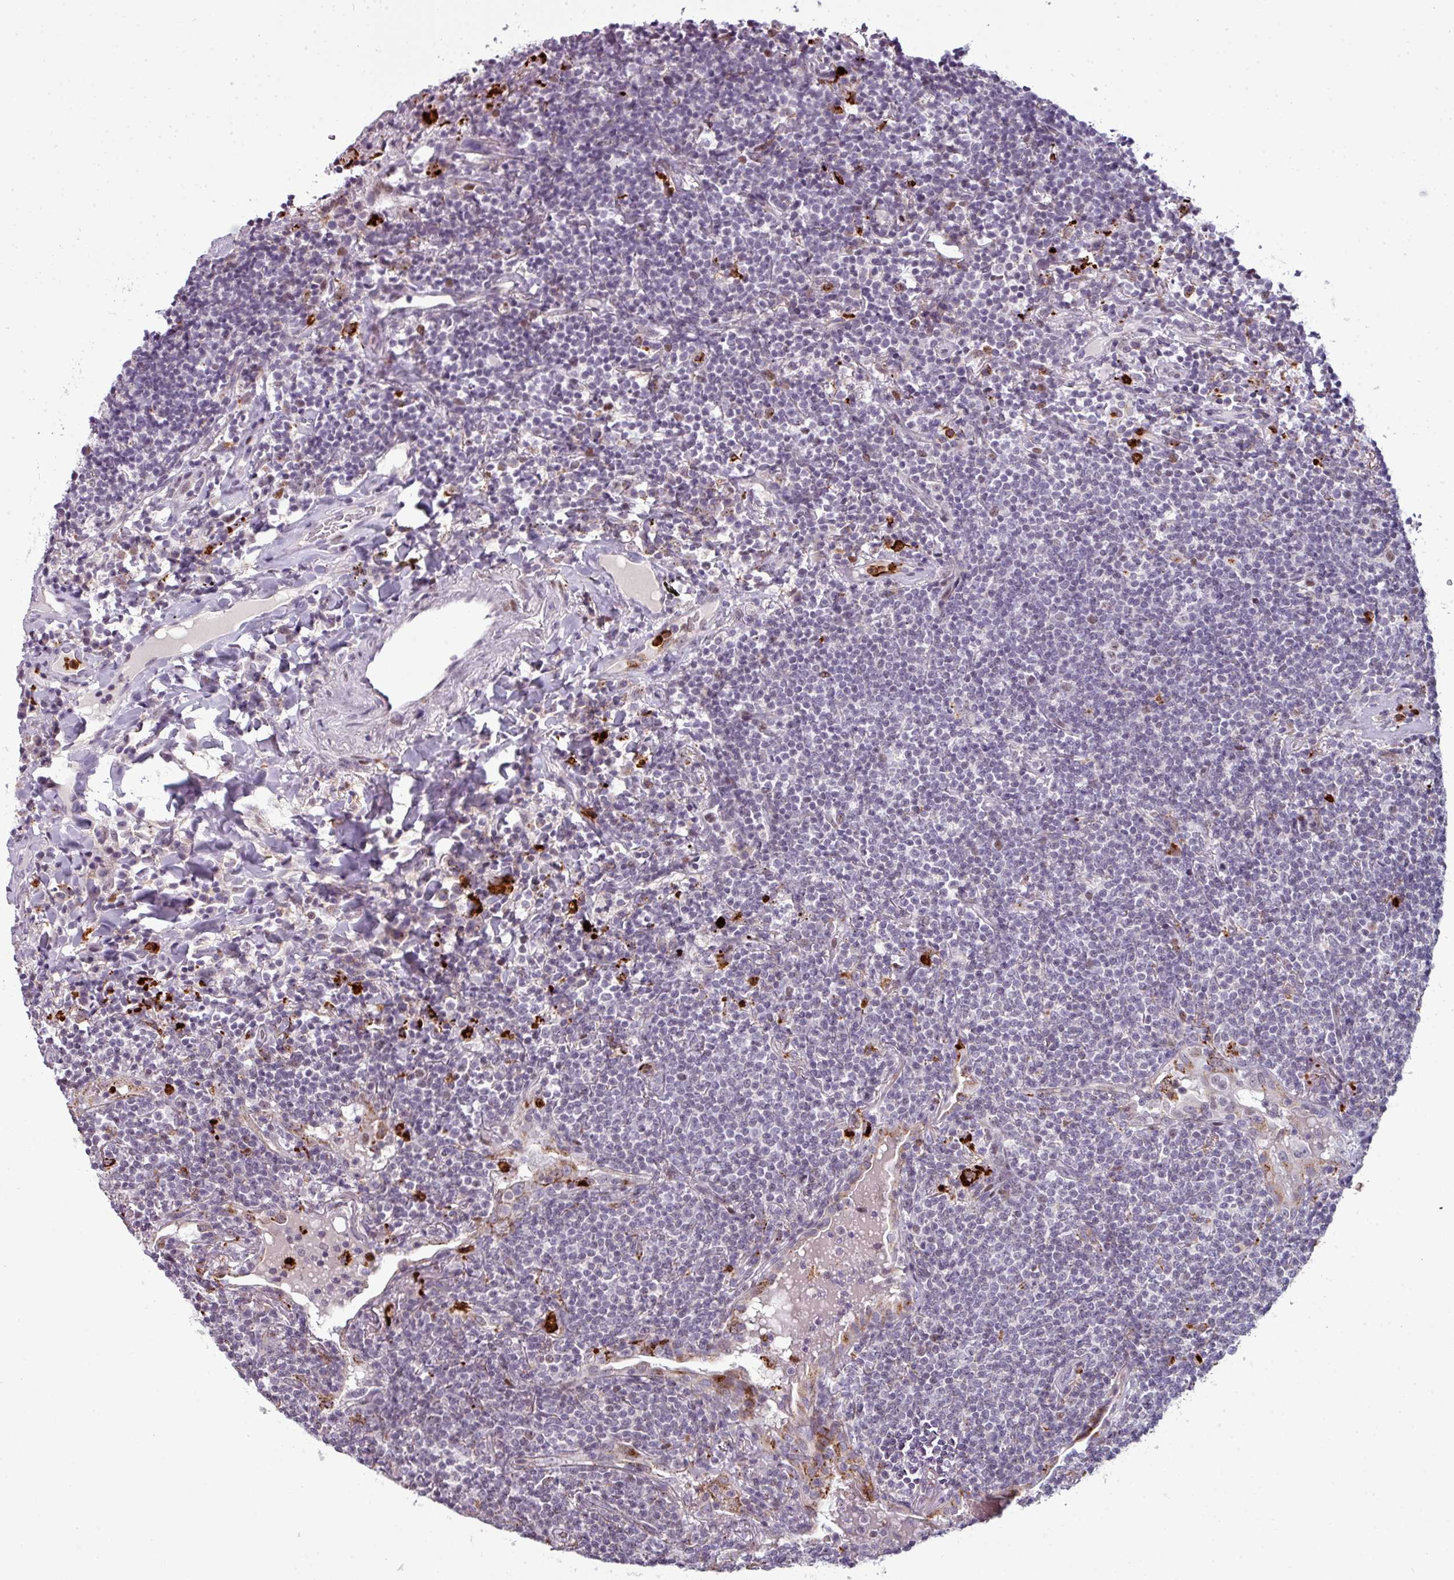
{"staining": {"intensity": "negative", "quantity": "none", "location": "none"}, "tissue": "lymphoma", "cell_type": "Tumor cells", "image_type": "cancer", "snomed": [{"axis": "morphology", "description": "Malignant lymphoma, non-Hodgkin's type, Low grade"}, {"axis": "topography", "description": "Lung"}], "caption": "The immunohistochemistry micrograph has no significant expression in tumor cells of lymphoma tissue.", "gene": "TMEFF1", "patient": {"sex": "female", "age": 71}}